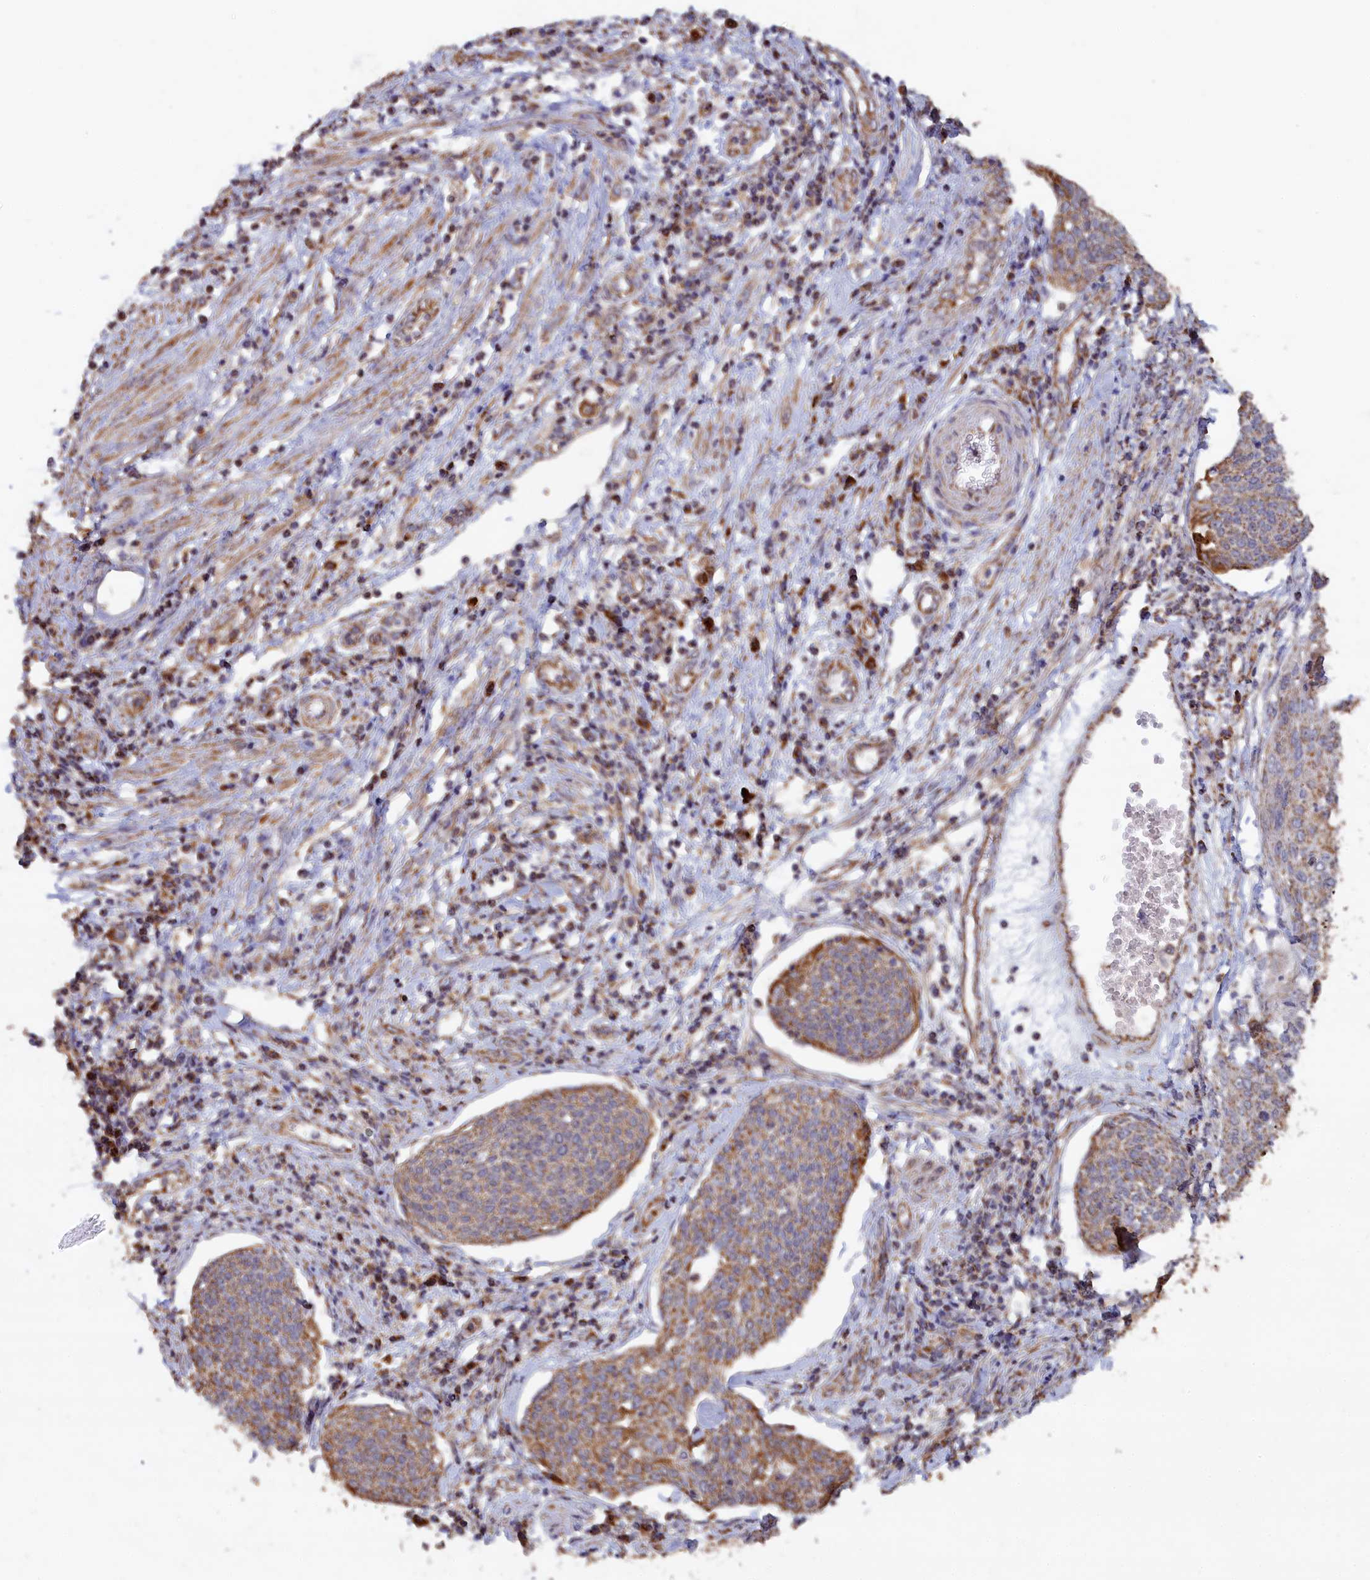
{"staining": {"intensity": "moderate", "quantity": ">75%", "location": "cytoplasmic/membranous"}, "tissue": "cervical cancer", "cell_type": "Tumor cells", "image_type": "cancer", "snomed": [{"axis": "morphology", "description": "Squamous cell carcinoma, NOS"}, {"axis": "topography", "description": "Cervix"}], "caption": "This image exhibits immunohistochemistry staining of human cervical squamous cell carcinoma, with medium moderate cytoplasmic/membranous expression in about >75% of tumor cells.", "gene": "ZNF816", "patient": {"sex": "female", "age": 34}}